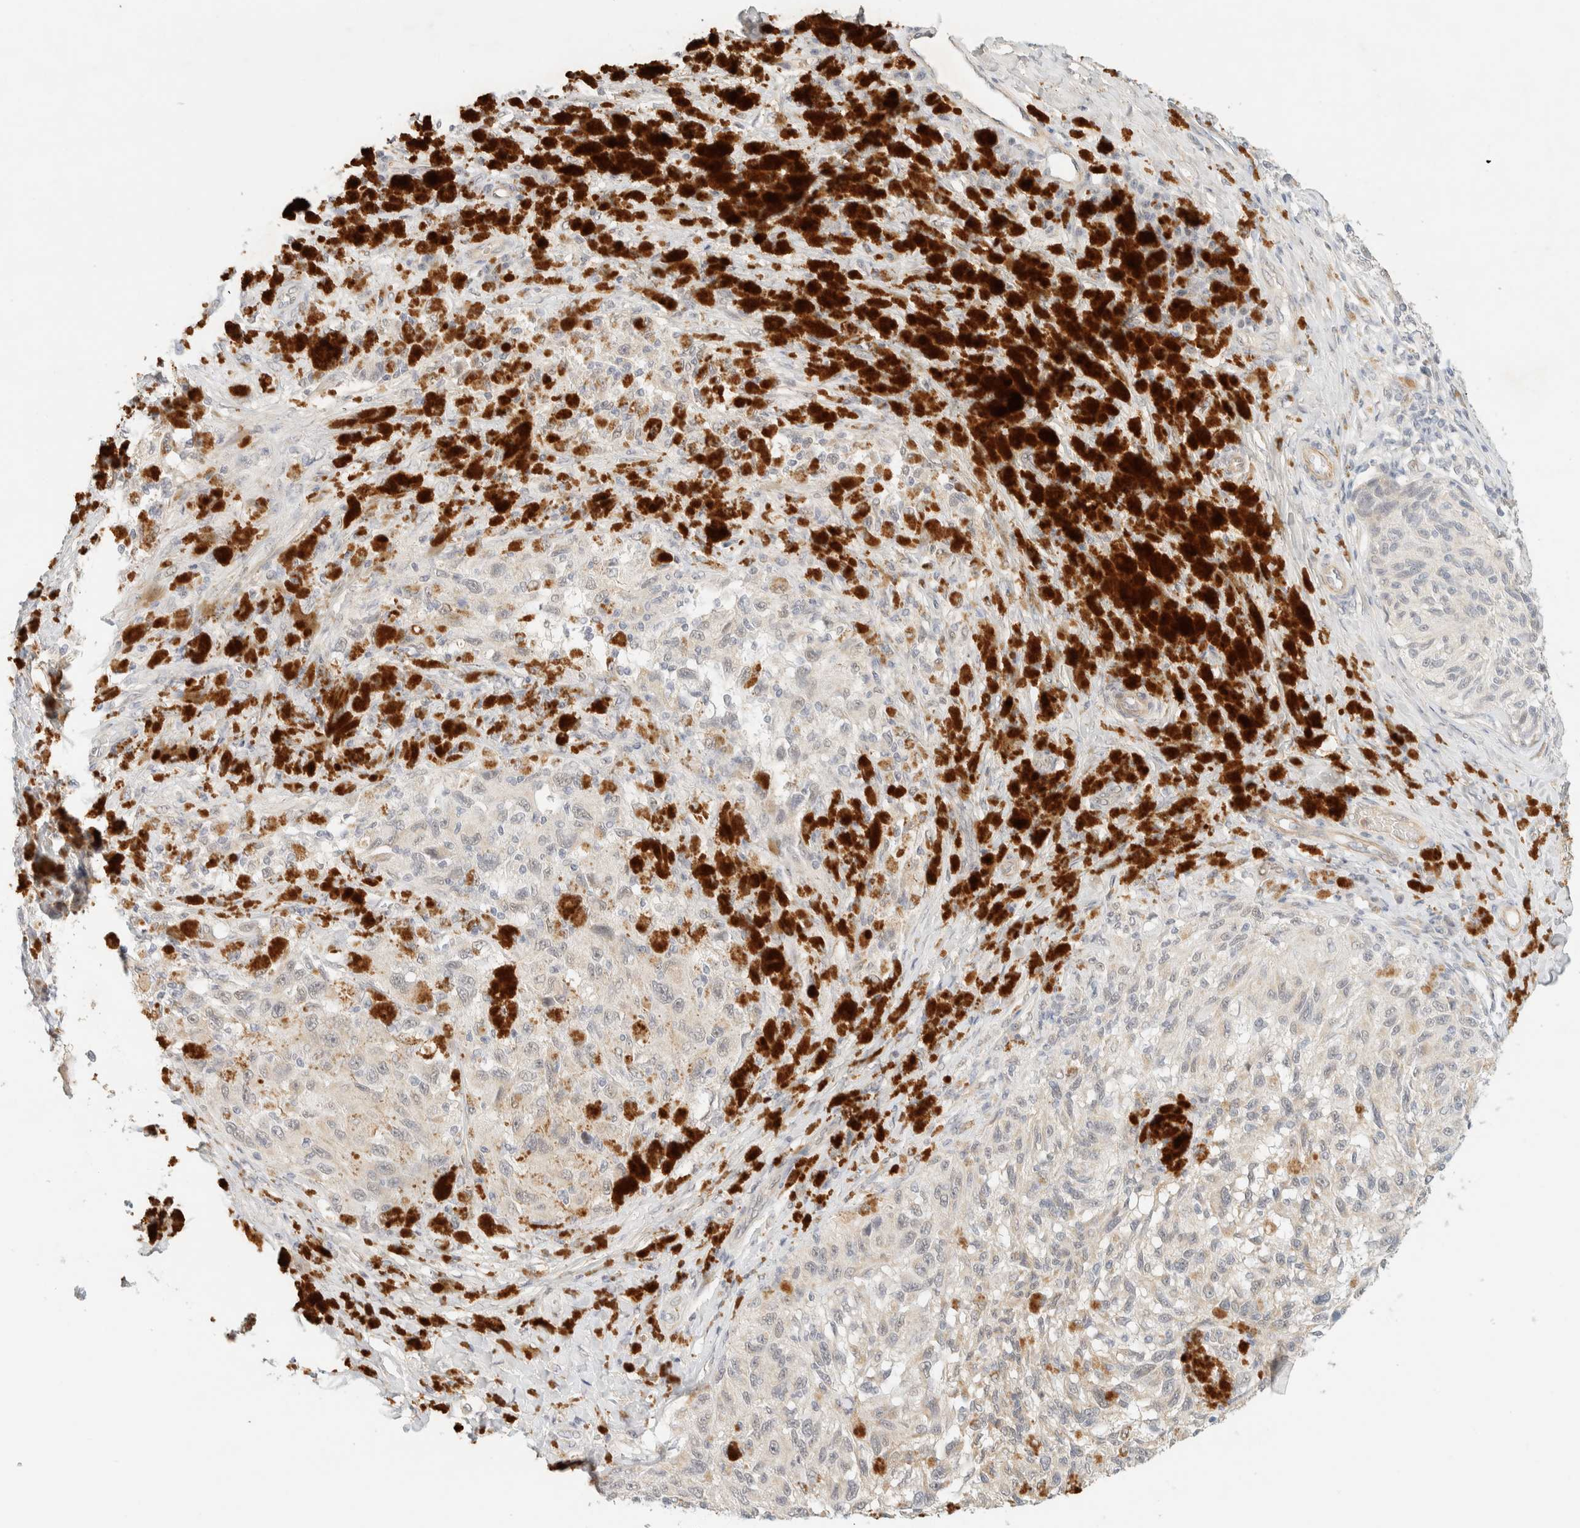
{"staining": {"intensity": "negative", "quantity": "none", "location": "none"}, "tissue": "melanoma", "cell_type": "Tumor cells", "image_type": "cancer", "snomed": [{"axis": "morphology", "description": "Malignant melanoma, NOS"}, {"axis": "topography", "description": "Skin"}], "caption": "The photomicrograph exhibits no staining of tumor cells in malignant melanoma. (DAB (3,3'-diaminobenzidine) immunohistochemistry with hematoxylin counter stain).", "gene": "TNK1", "patient": {"sex": "female", "age": 73}}